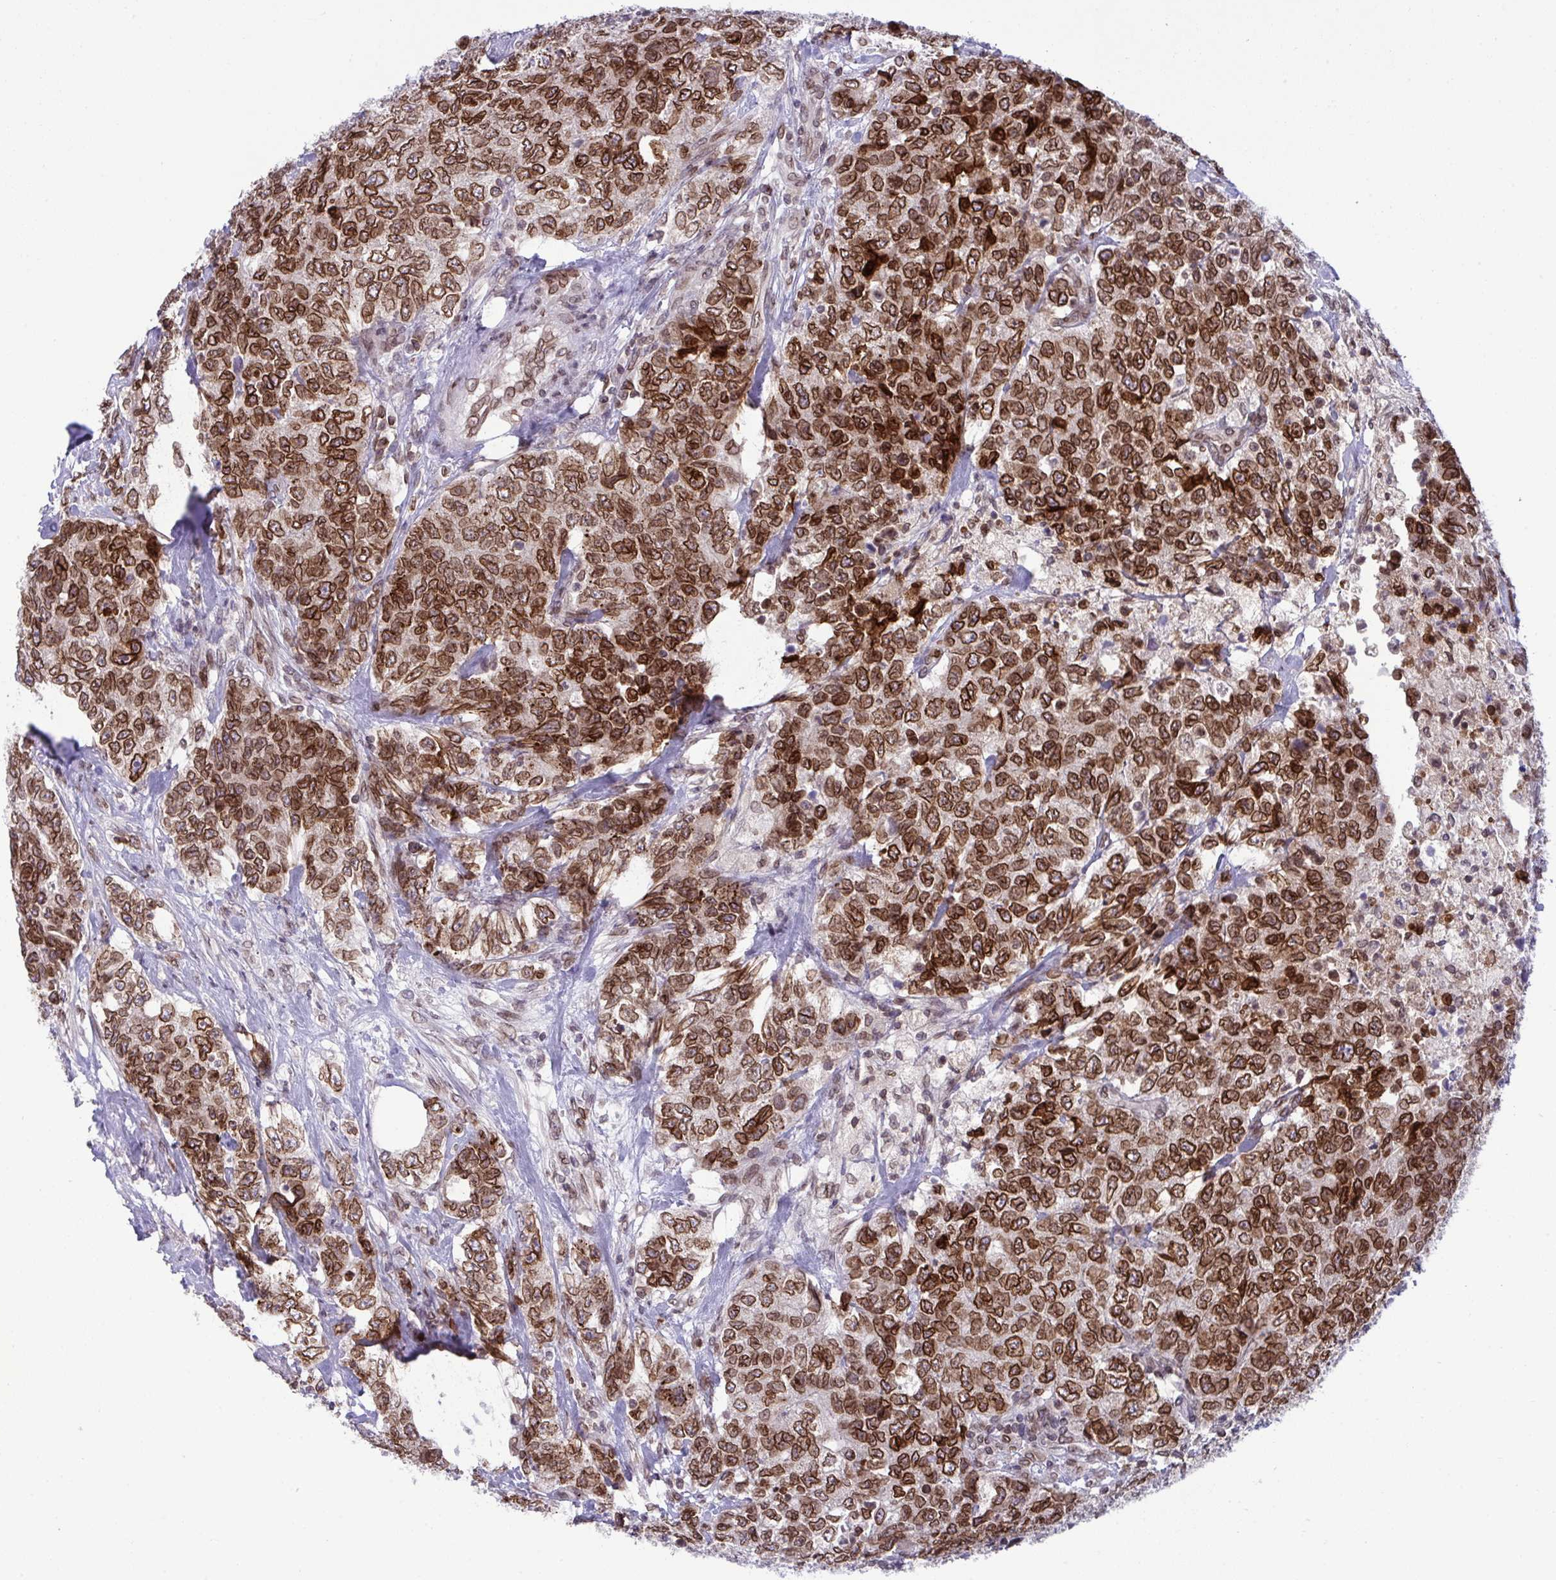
{"staining": {"intensity": "strong", "quantity": ">75%", "location": "cytoplasmic/membranous,nuclear"}, "tissue": "urothelial cancer", "cell_type": "Tumor cells", "image_type": "cancer", "snomed": [{"axis": "morphology", "description": "Urothelial carcinoma, High grade"}, {"axis": "topography", "description": "Urinary bladder"}], "caption": "Immunohistochemistry (IHC) (DAB) staining of human high-grade urothelial carcinoma shows strong cytoplasmic/membranous and nuclear protein expression in approximately >75% of tumor cells.", "gene": "RANBP2", "patient": {"sex": "female", "age": 78}}